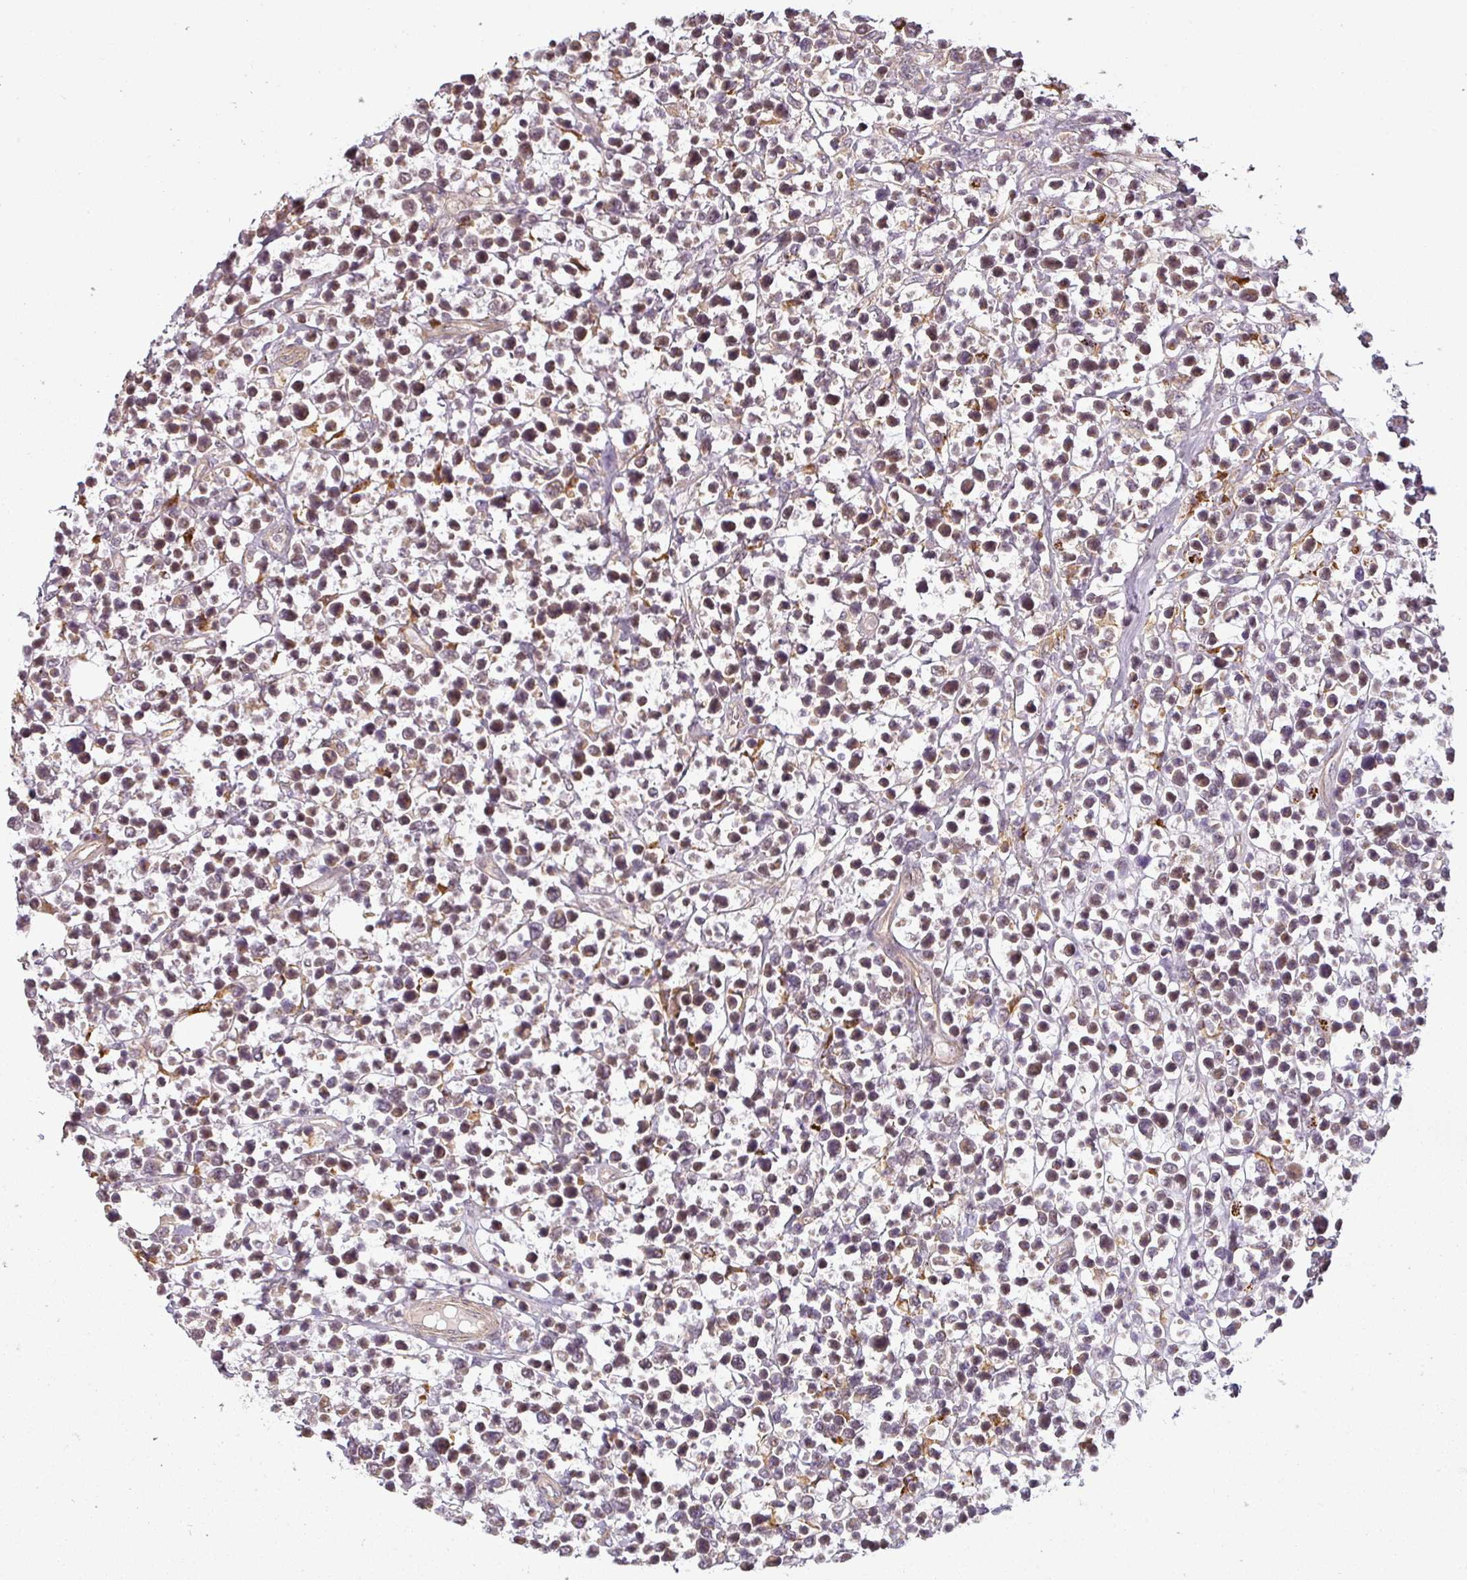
{"staining": {"intensity": "weak", "quantity": ">75%", "location": "cytoplasmic/membranous,nuclear"}, "tissue": "lymphoma", "cell_type": "Tumor cells", "image_type": "cancer", "snomed": [{"axis": "morphology", "description": "Malignant lymphoma, non-Hodgkin's type, Low grade"}, {"axis": "topography", "description": "Lymph node"}], "caption": "A brown stain labels weak cytoplasmic/membranous and nuclear staining of a protein in low-grade malignant lymphoma, non-Hodgkin's type tumor cells.", "gene": "DIMT1", "patient": {"sex": "male", "age": 60}}